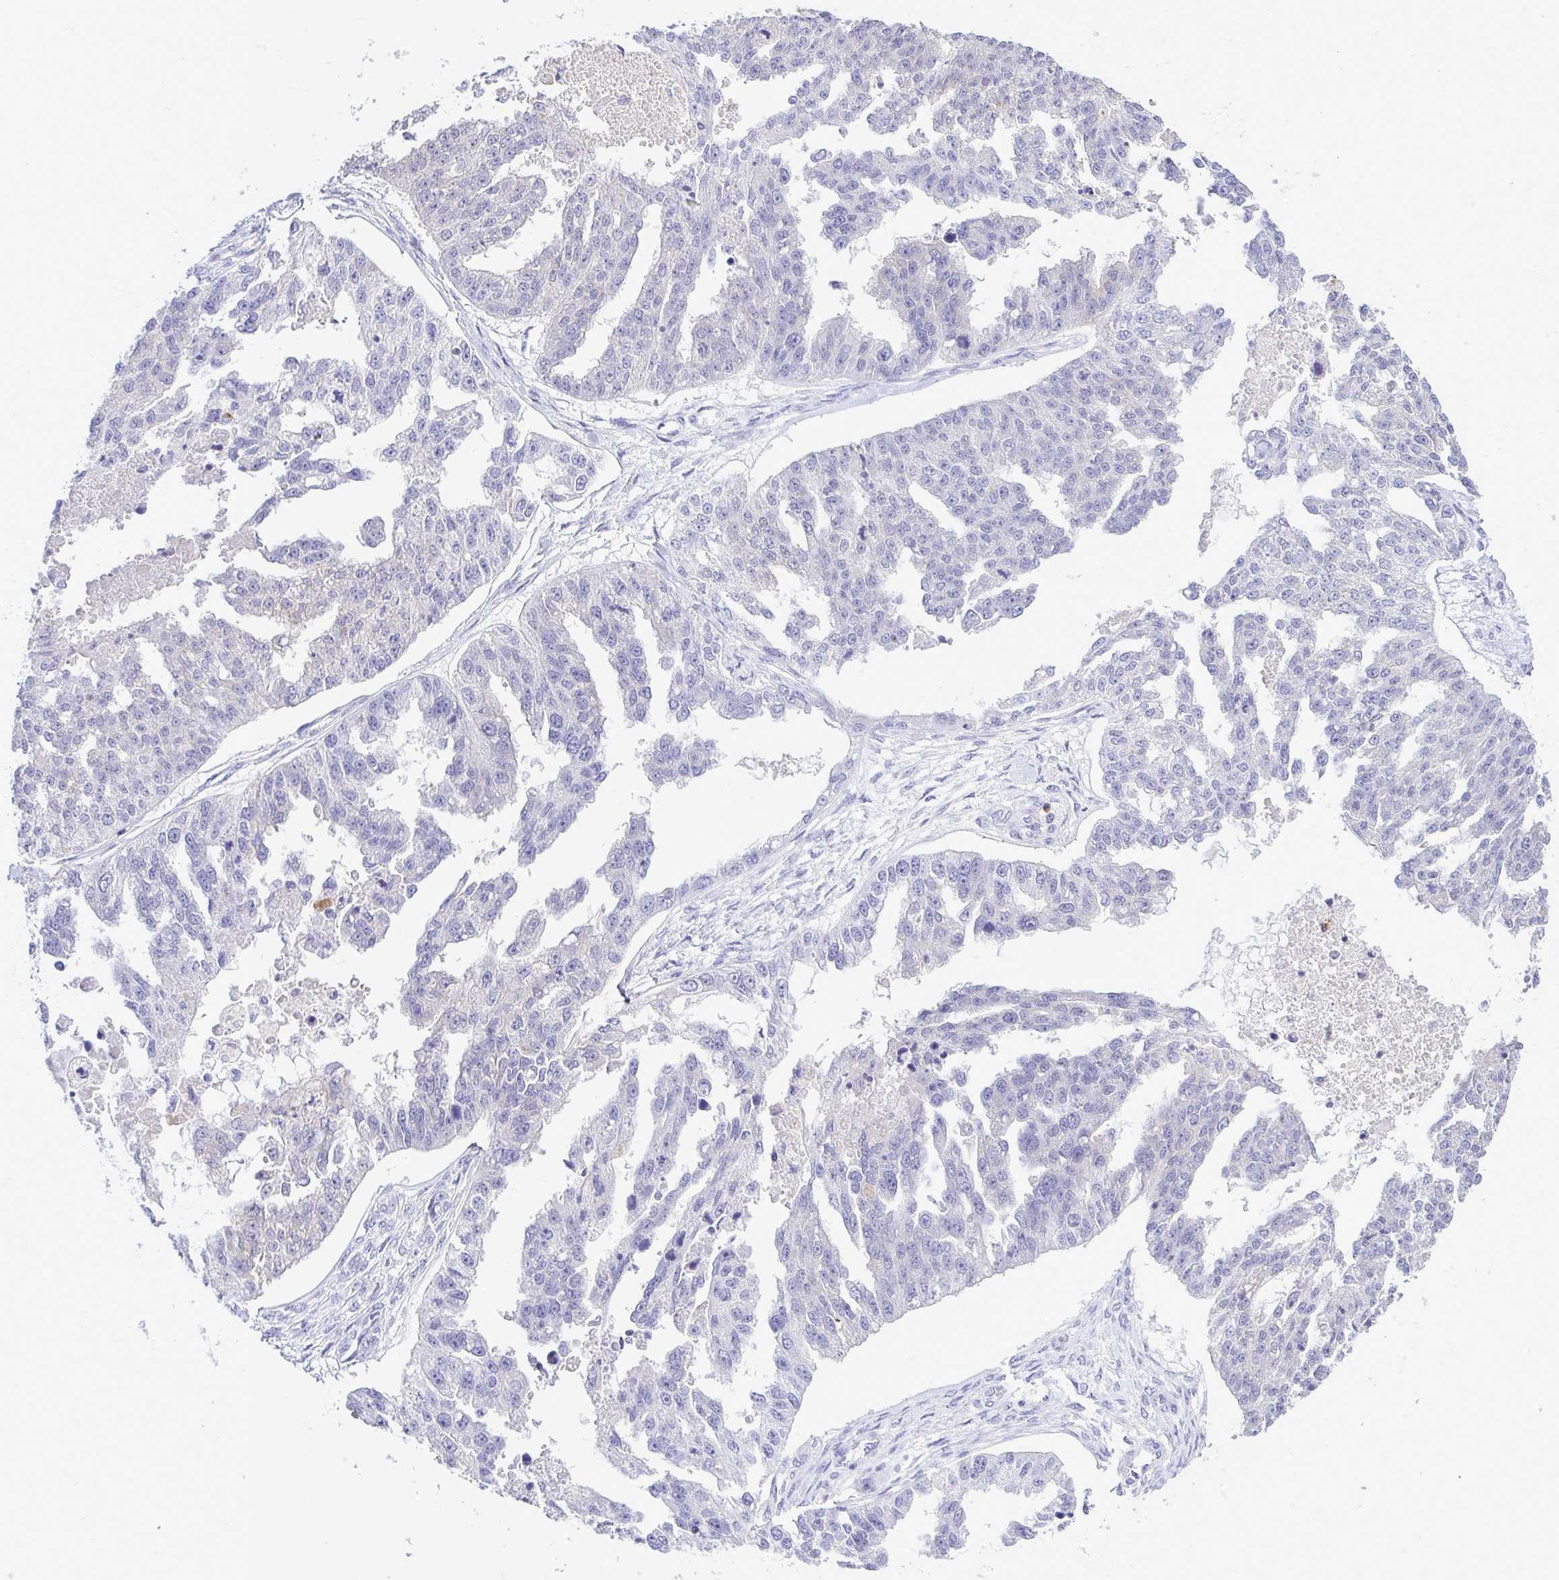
{"staining": {"intensity": "negative", "quantity": "none", "location": "none"}, "tissue": "ovarian cancer", "cell_type": "Tumor cells", "image_type": "cancer", "snomed": [{"axis": "morphology", "description": "Cystadenocarcinoma, serous, NOS"}, {"axis": "topography", "description": "Ovary"}], "caption": "Photomicrograph shows no protein expression in tumor cells of ovarian serous cystadenocarcinoma tissue.", "gene": "PGLYRP1", "patient": {"sex": "female", "age": 58}}